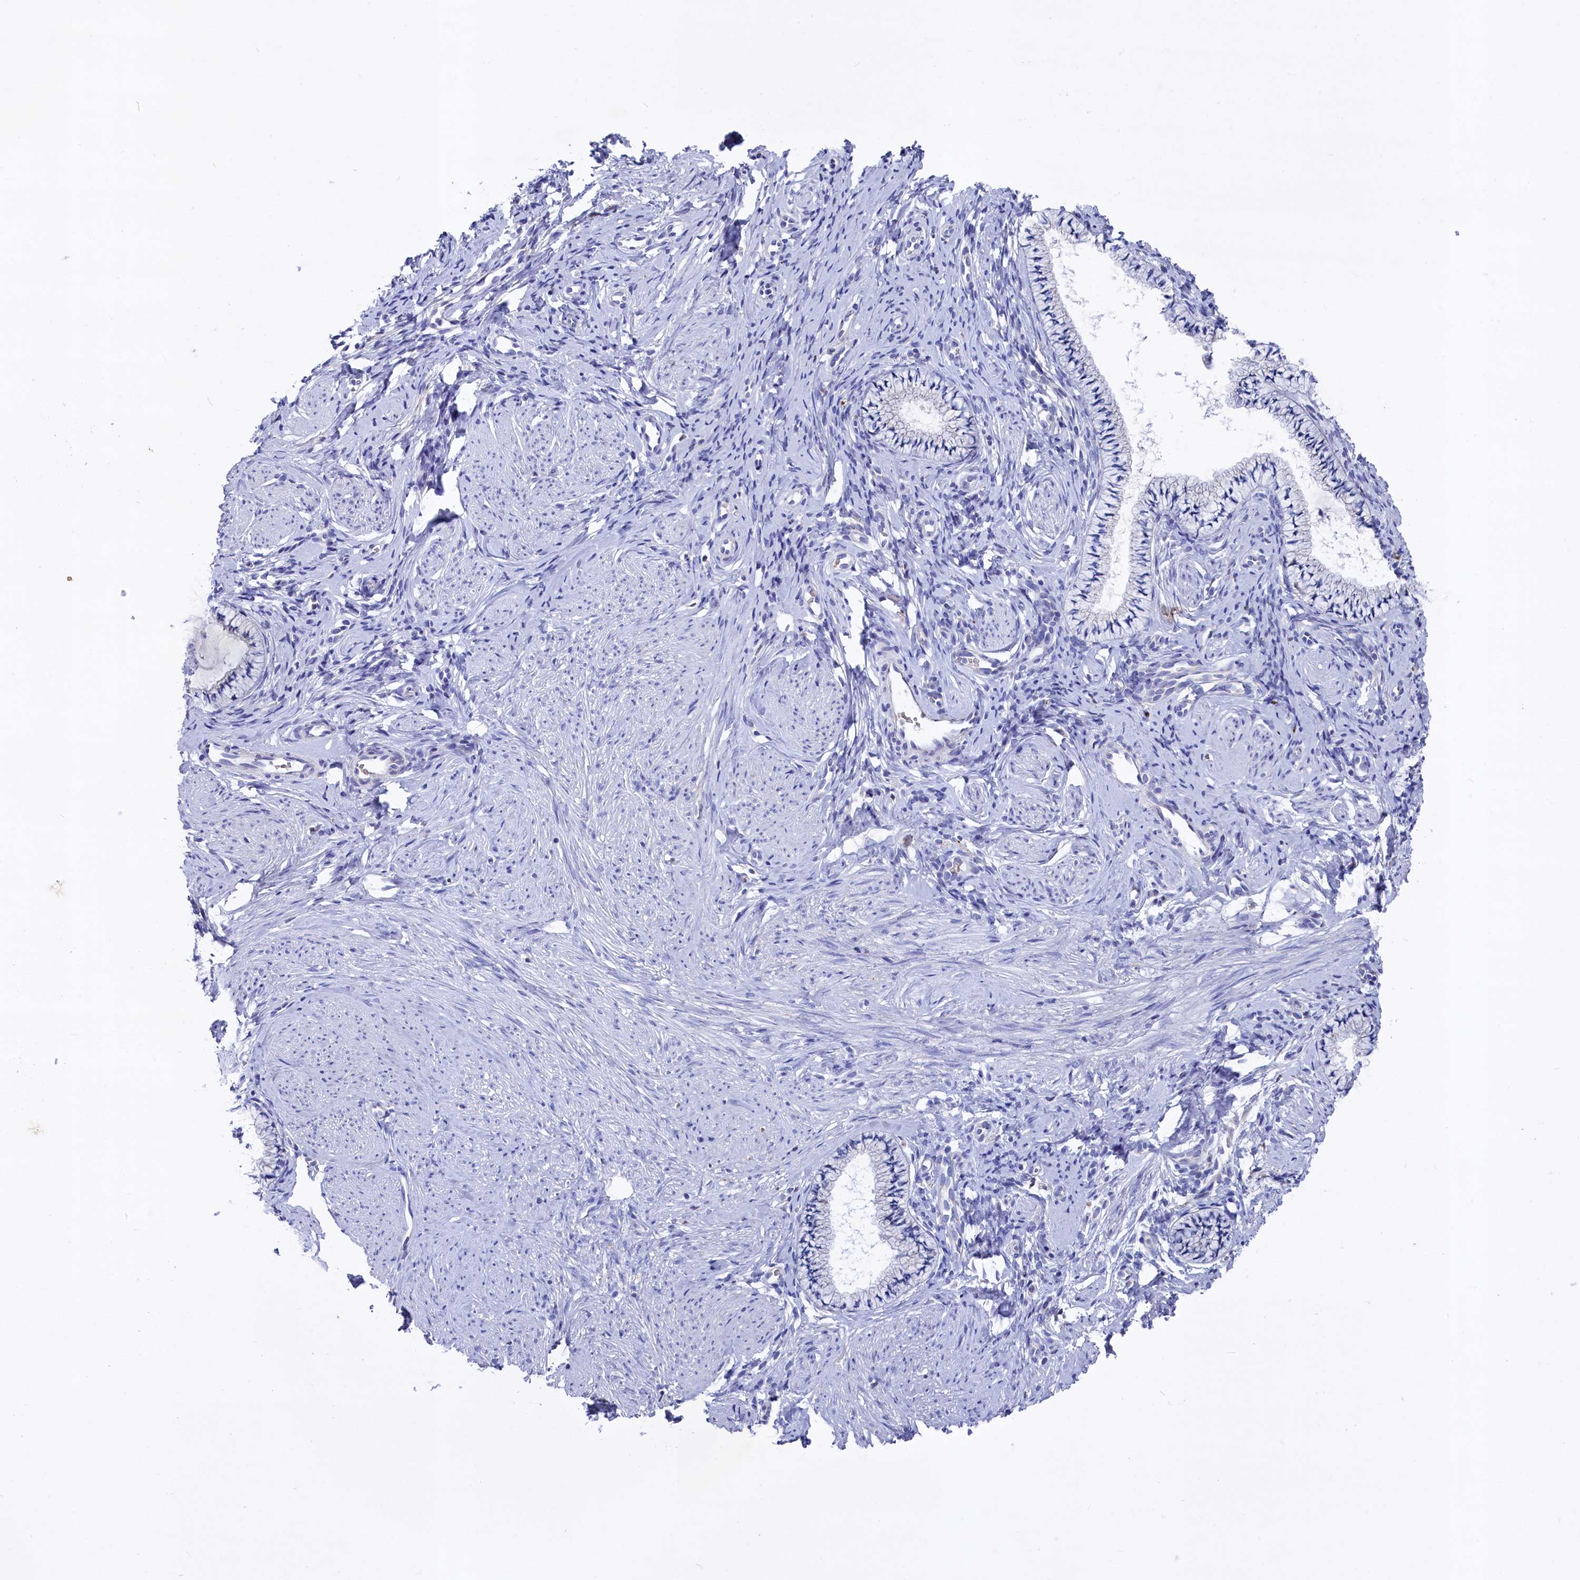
{"staining": {"intensity": "negative", "quantity": "none", "location": "none"}, "tissue": "cervix", "cell_type": "Glandular cells", "image_type": "normal", "snomed": [{"axis": "morphology", "description": "Normal tissue, NOS"}, {"axis": "topography", "description": "Cervix"}], "caption": "An image of cervix stained for a protein shows no brown staining in glandular cells.", "gene": "GPR108", "patient": {"sex": "female", "age": 57}}